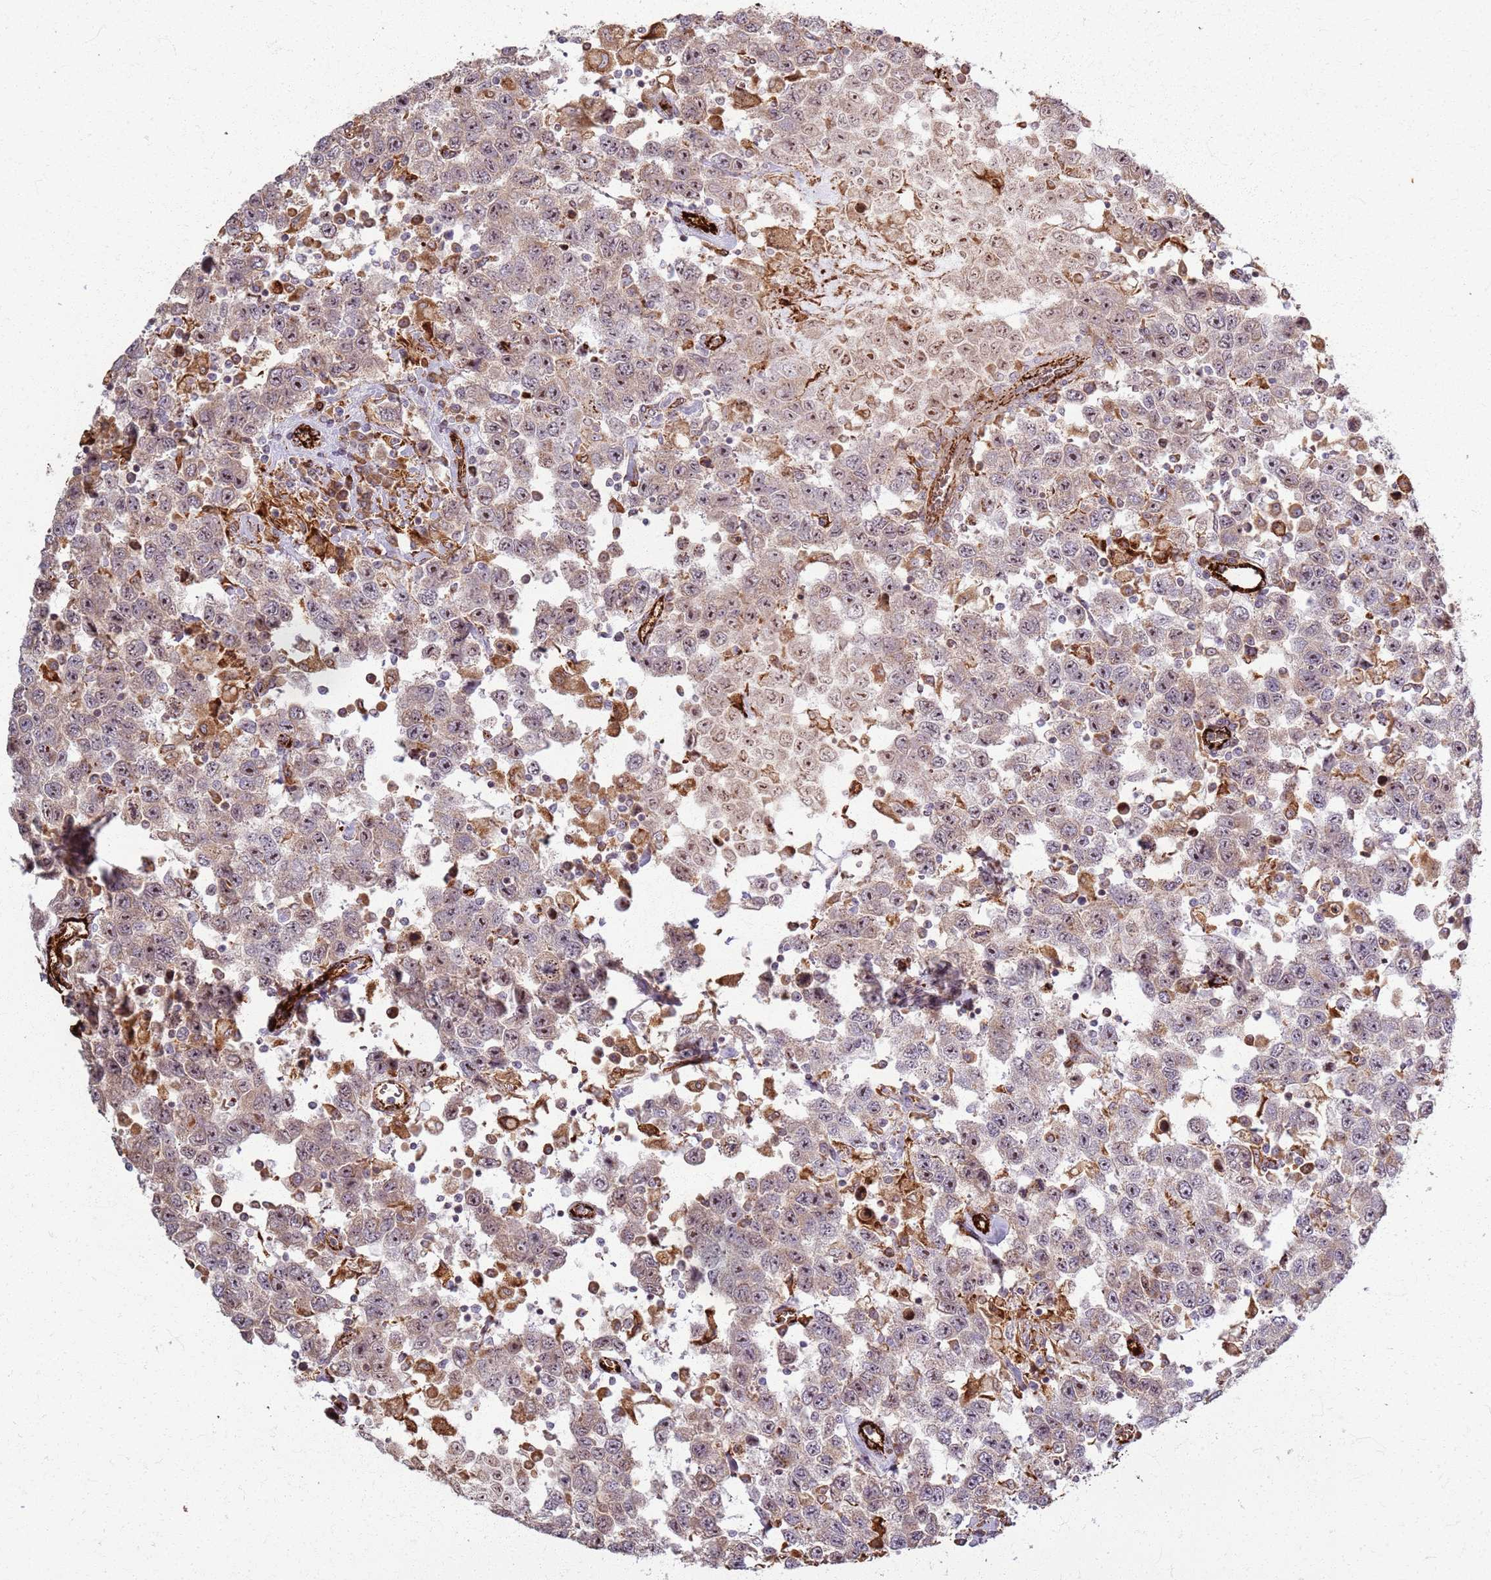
{"staining": {"intensity": "weak", "quantity": "25%-75%", "location": "cytoplasmic/membranous"}, "tissue": "testis cancer", "cell_type": "Tumor cells", "image_type": "cancer", "snomed": [{"axis": "morphology", "description": "Seminoma, NOS"}, {"axis": "topography", "description": "Testis"}], "caption": "Immunohistochemical staining of testis cancer (seminoma) reveals low levels of weak cytoplasmic/membranous protein expression in approximately 25%-75% of tumor cells. The staining was performed using DAB (3,3'-diaminobenzidine) to visualize the protein expression in brown, while the nuclei were stained in blue with hematoxylin (Magnification: 20x).", "gene": "KRI1", "patient": {"sex": "male", "age": 41}}